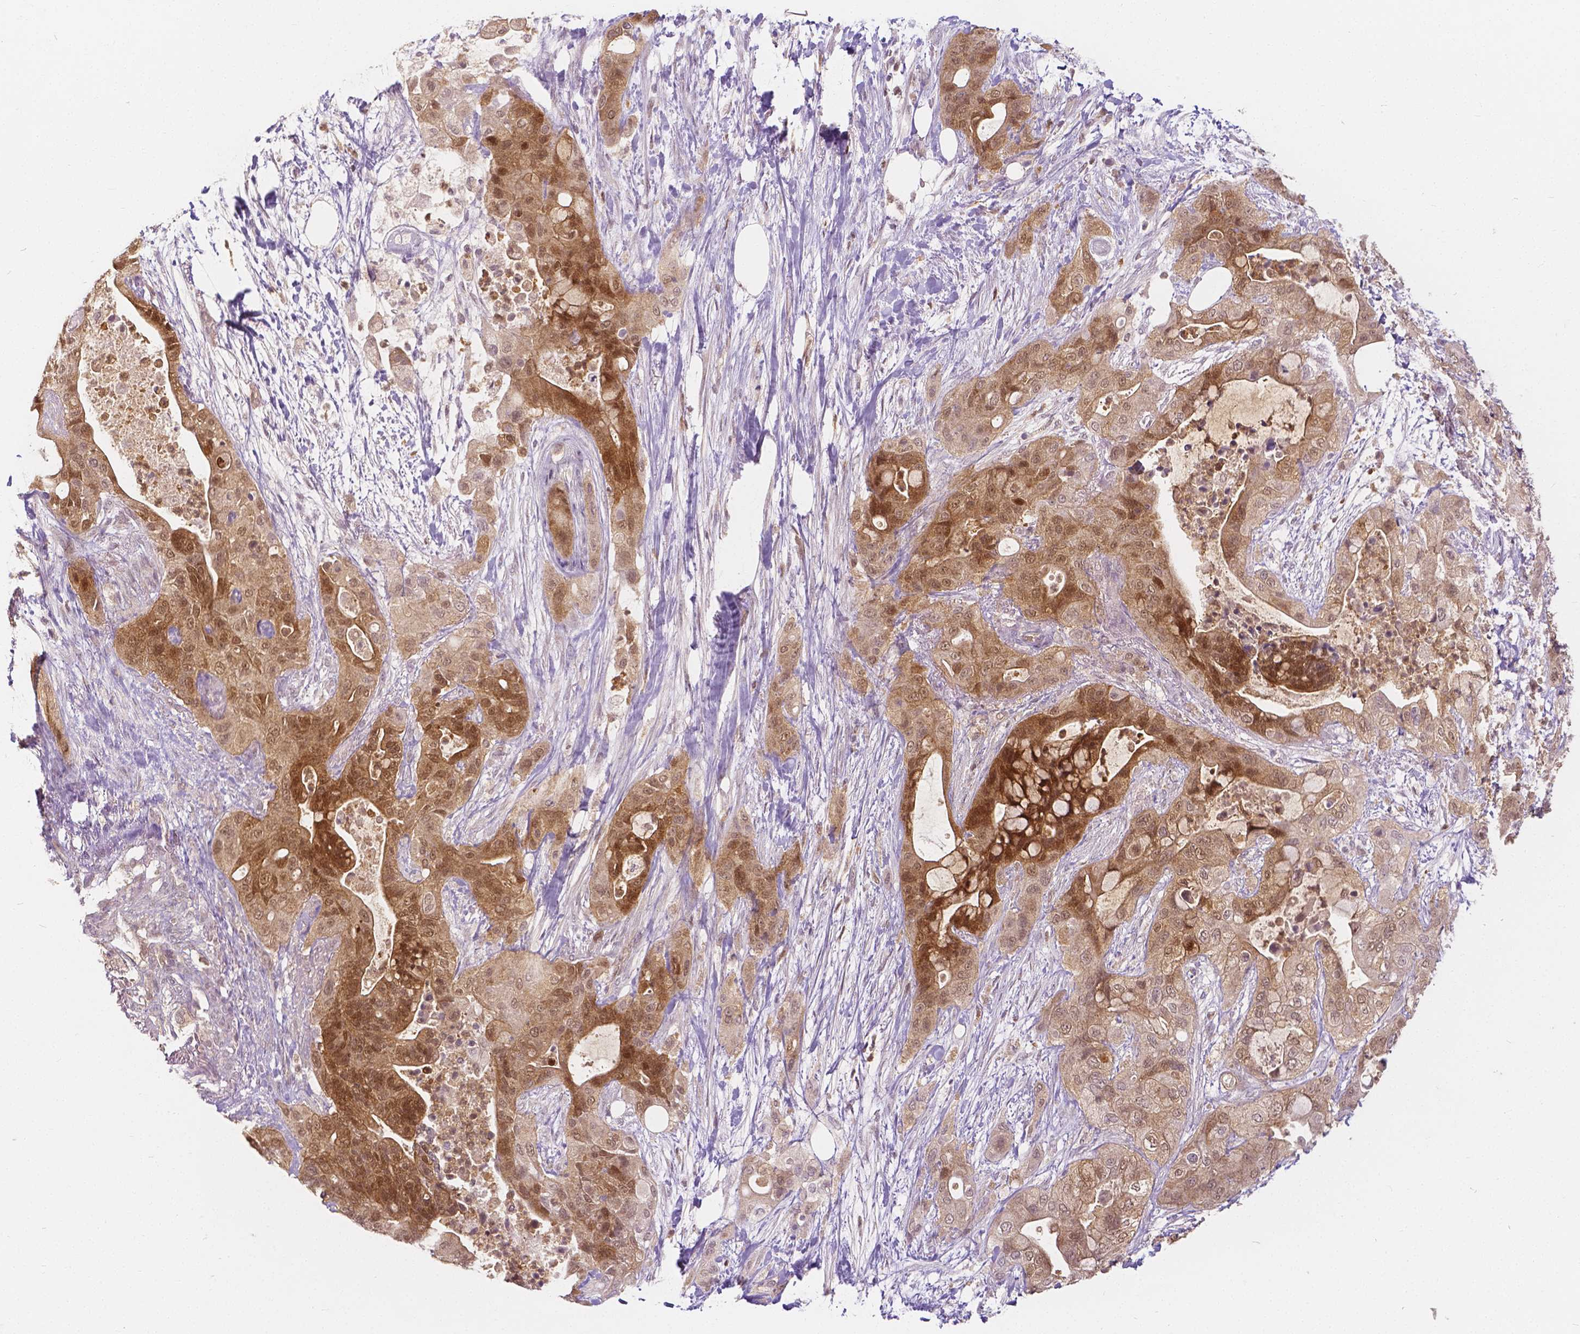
{"staining": {"intensity": "moderate", "quantity": ">75%", "location": "cytoplasmic/membranous,nuclear"}, "tissue": "pancreatic cancer", "cell_type": "Tumor cells", "image_type": "cancer", "snomed": [{"axis": "morphology", "description": "Adenocarcinoma, NOS"}, {"axis": "topography", "description": "Pancreas"}], "caption": "Moderate cytoplasmic/membranous and nuclear positivity is seen in approximately >75% of tumor cells in pancreatic cancer.", "gene": "NAPRT", "patient": {"sex": "male", "age": 71}}